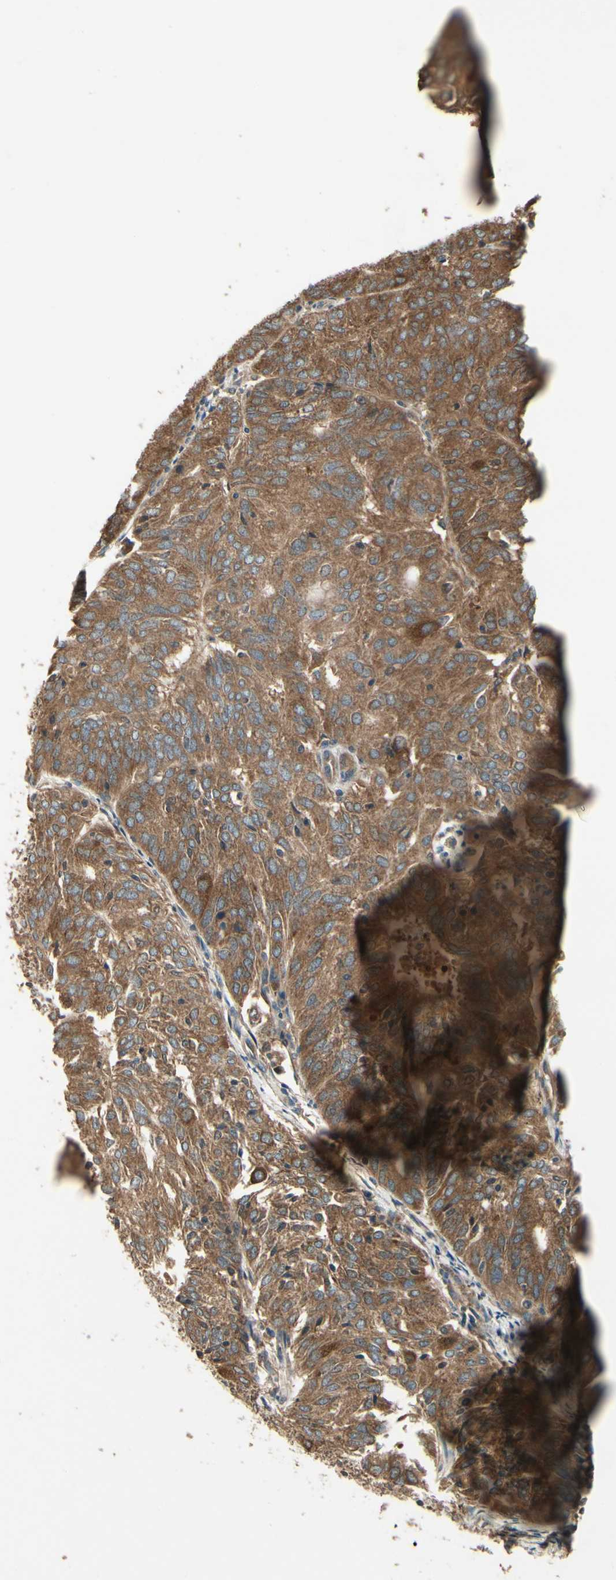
{"staining": {"intensity": "moderate", "quantity": ">75%", "location": "cytoplasmic/membranous"}, "tissue": "endometrial cancer", "cell_type": "Tumor cells", "image_type": "cancer", "snomed": [{"axis": "morphology", "description": "Adenocarcinoma, NOS"}, {"axis": "topography", "description": "Uterus"}], "caption": "Adenocarcinoma (endometrial) stained with immunohistochemistry (IHC) displays moderate cytoplasmic/membranous positivity in about >75% of tumor cells.", "gene": "CCT7", "patient": {"sex": "female", "age": 60}}